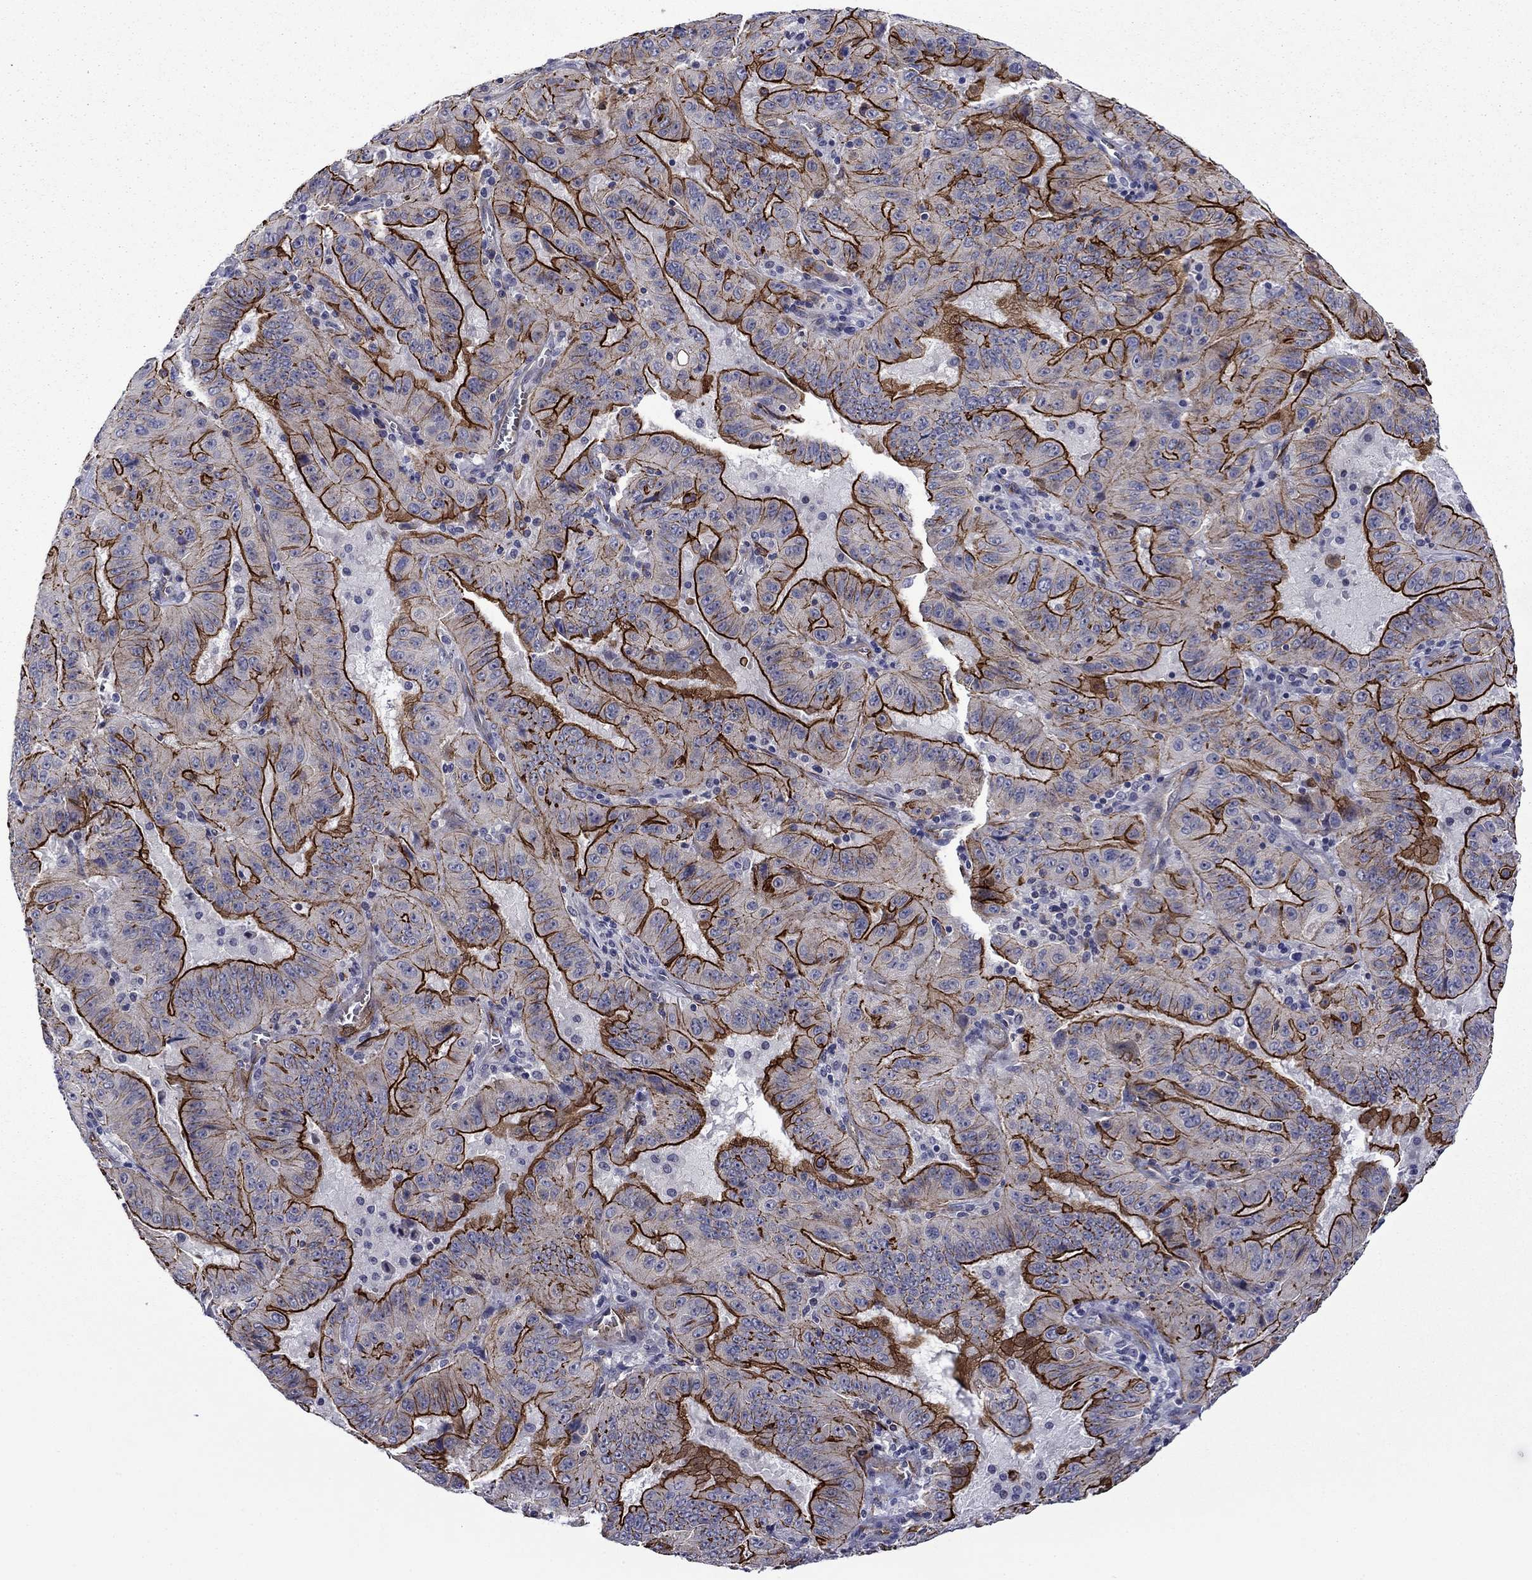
{"staining": {"intensity": "strong", "quantity": ">75%", "location": "cytoplasmic/membranous"}, "tissue": "pancreatic cancer", "cell_type": "Tumor cells", "image_type": "cancer", "snomed": [{"axis": "morphology", "description": "Adenocarcinoma, NOS"}, {"axis": "topography", "description": "Pancreas"}], "caption": "High-power microscopy captured an IHC photomicrograph of pancreatic cancer, revealing strong cytoplasmic/membranous expression in approximately >75% of tumor cells. Nuclei are stained in blue.", "gene": "LMO7", "patient": {"sex": "male", "age": 63}}